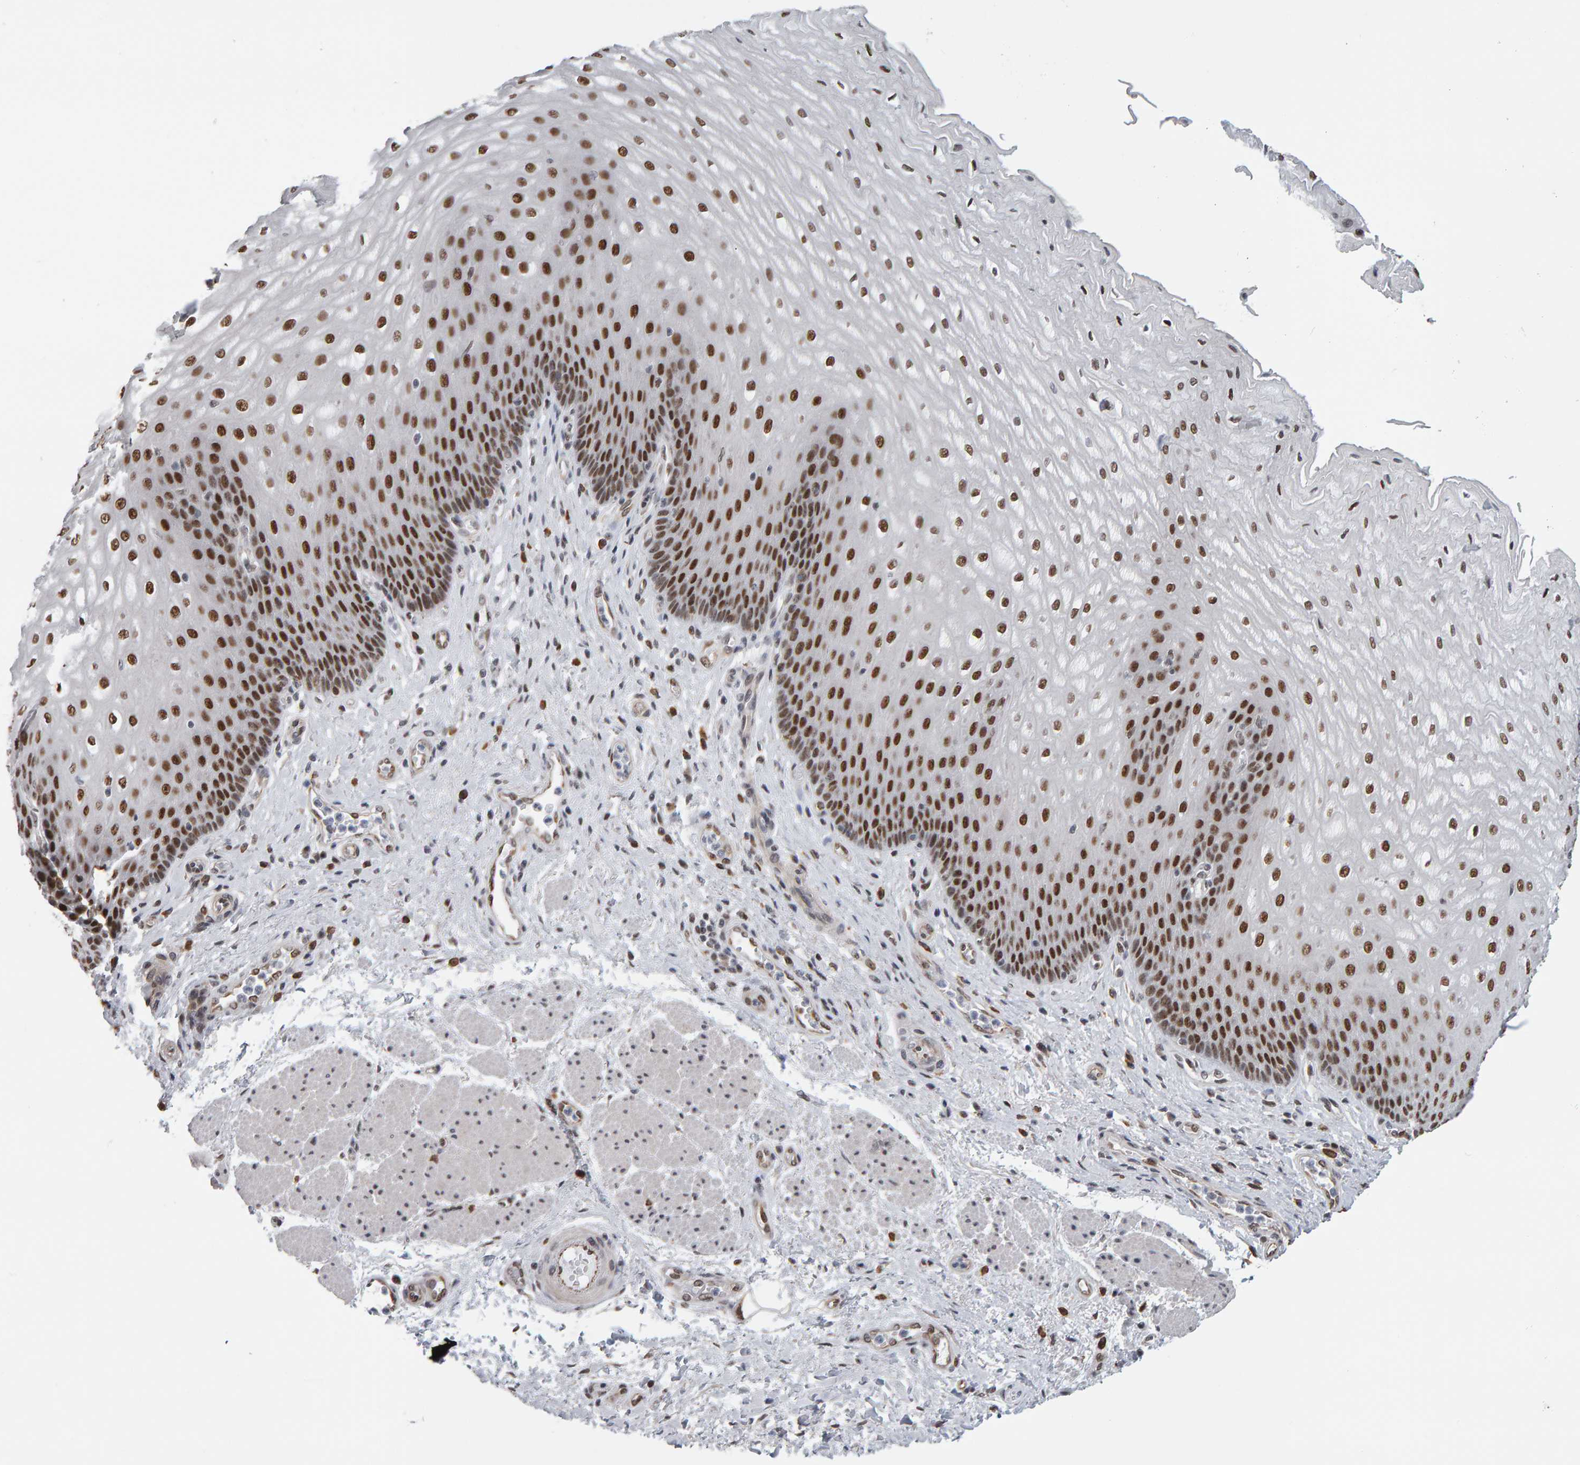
{"staining": {"intensity": "strong", "quantity": ">75%", "location": "nuclear"}, "tissue": "esophagus", "cell_type": "Squamous epithelial cells", "image_type": "normal", "snomed": [{"axis": "morphology", "description": "Normal tissue, NOS"}, {"axis": "topography", "description": "Esophagus"}], "caption": "Immunohistochemistry of normal human esophagus shows high levels of strong nuclear staining in approximately >75% of squamous epithelial cells.", "gene": "ATF7IP", "patient": {"sex": "male", "age": 54}}